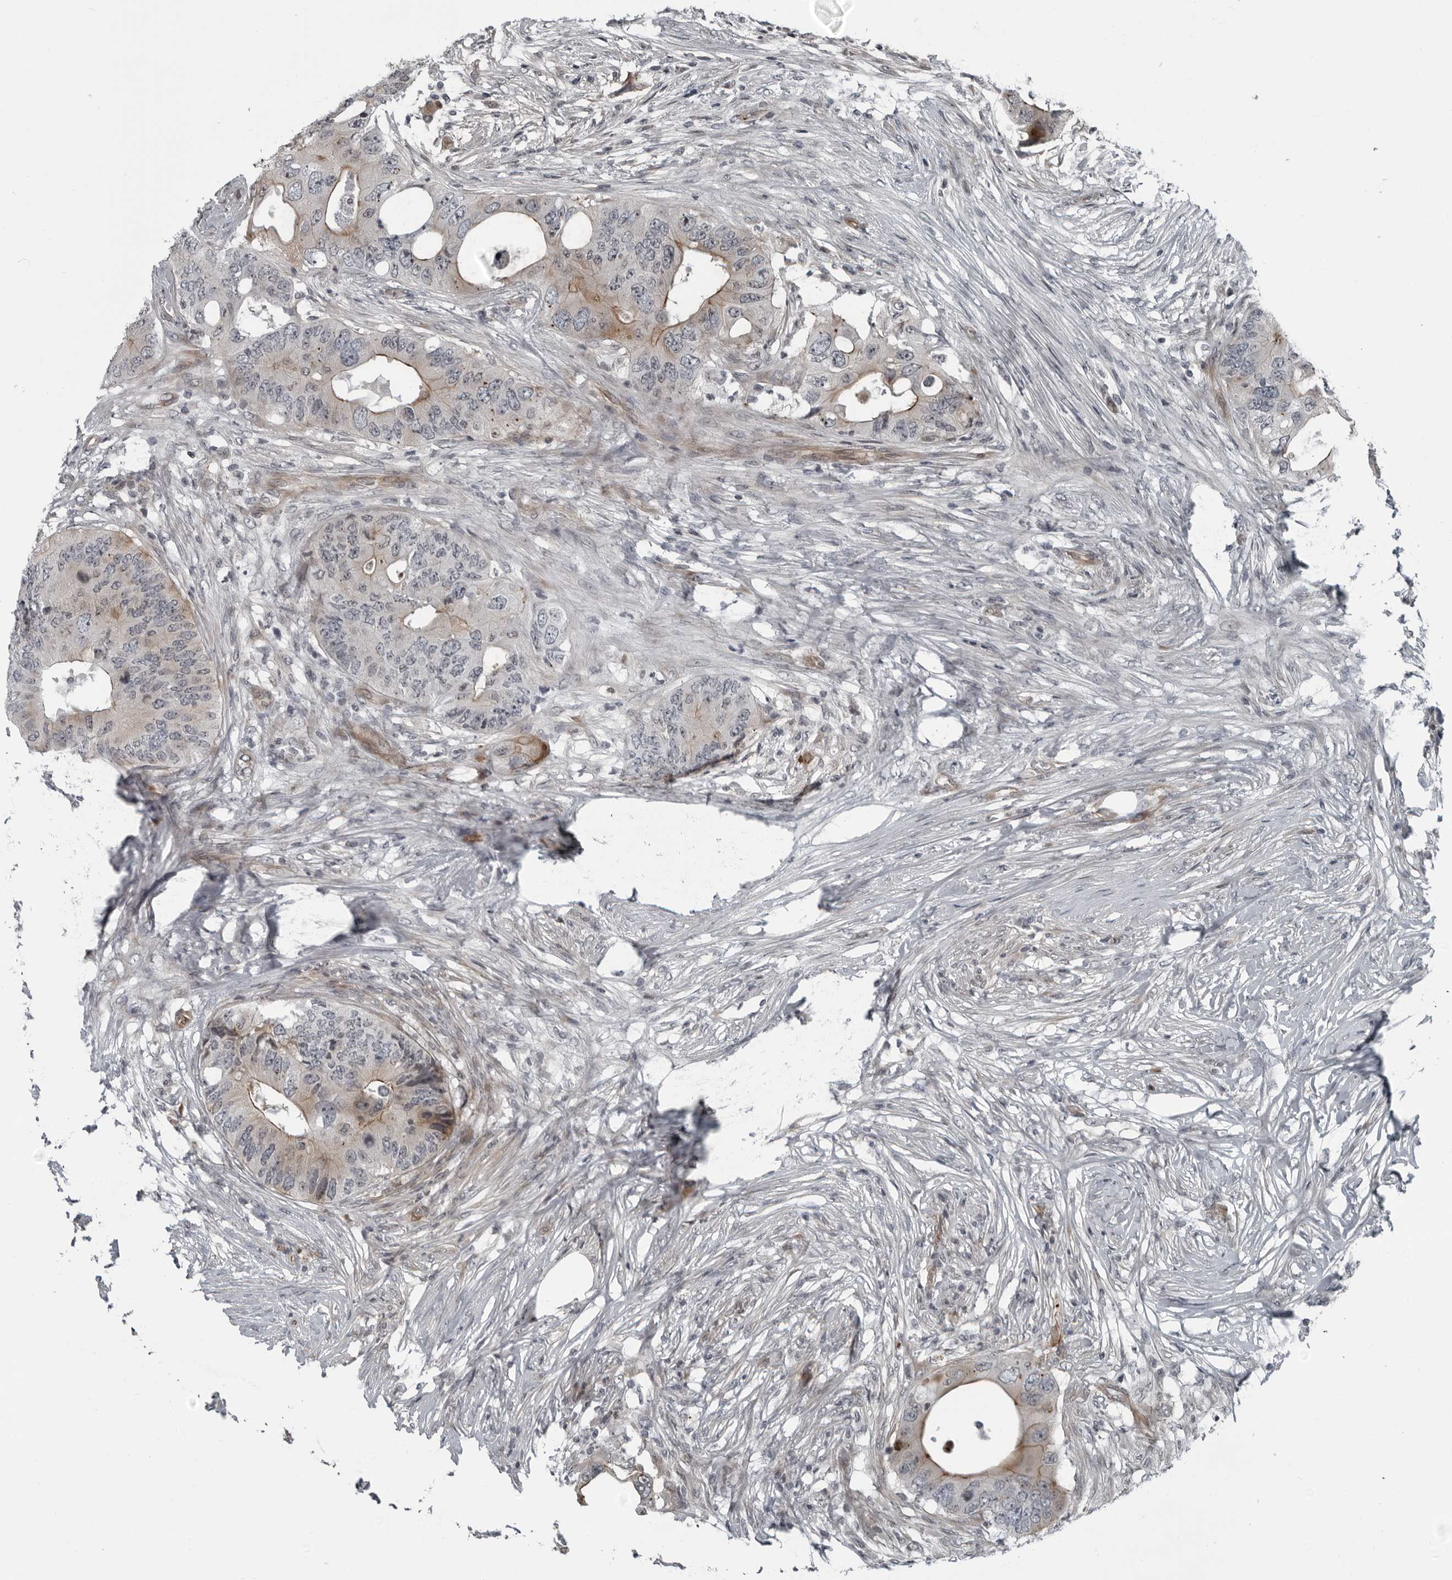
{"staining": {"intensity": "moderate", "quantity": "<25%", "location": "cytoplasmic/membranous,nuclear"}, "tissue": "colorectal cancer", "cell_type": "Tumor cells", "image_type": "cancer", "snomed": [{"axis": "morphology", "description": "Adenocarcinoma, NOS"}, {"axis": "topography", "description": "Colon"}], "caption": "High-power microscopy captured an IHC micrograph of colorectal adenocarcinoma, revealing moderate cytoplasmic/membranous and nuclear staining in approximately <25% of tumor cells. (IHC, brightfield microscopy, high magnification).", "gene": "FAM102B", "patient": {"sex": "male", "age": 71}}